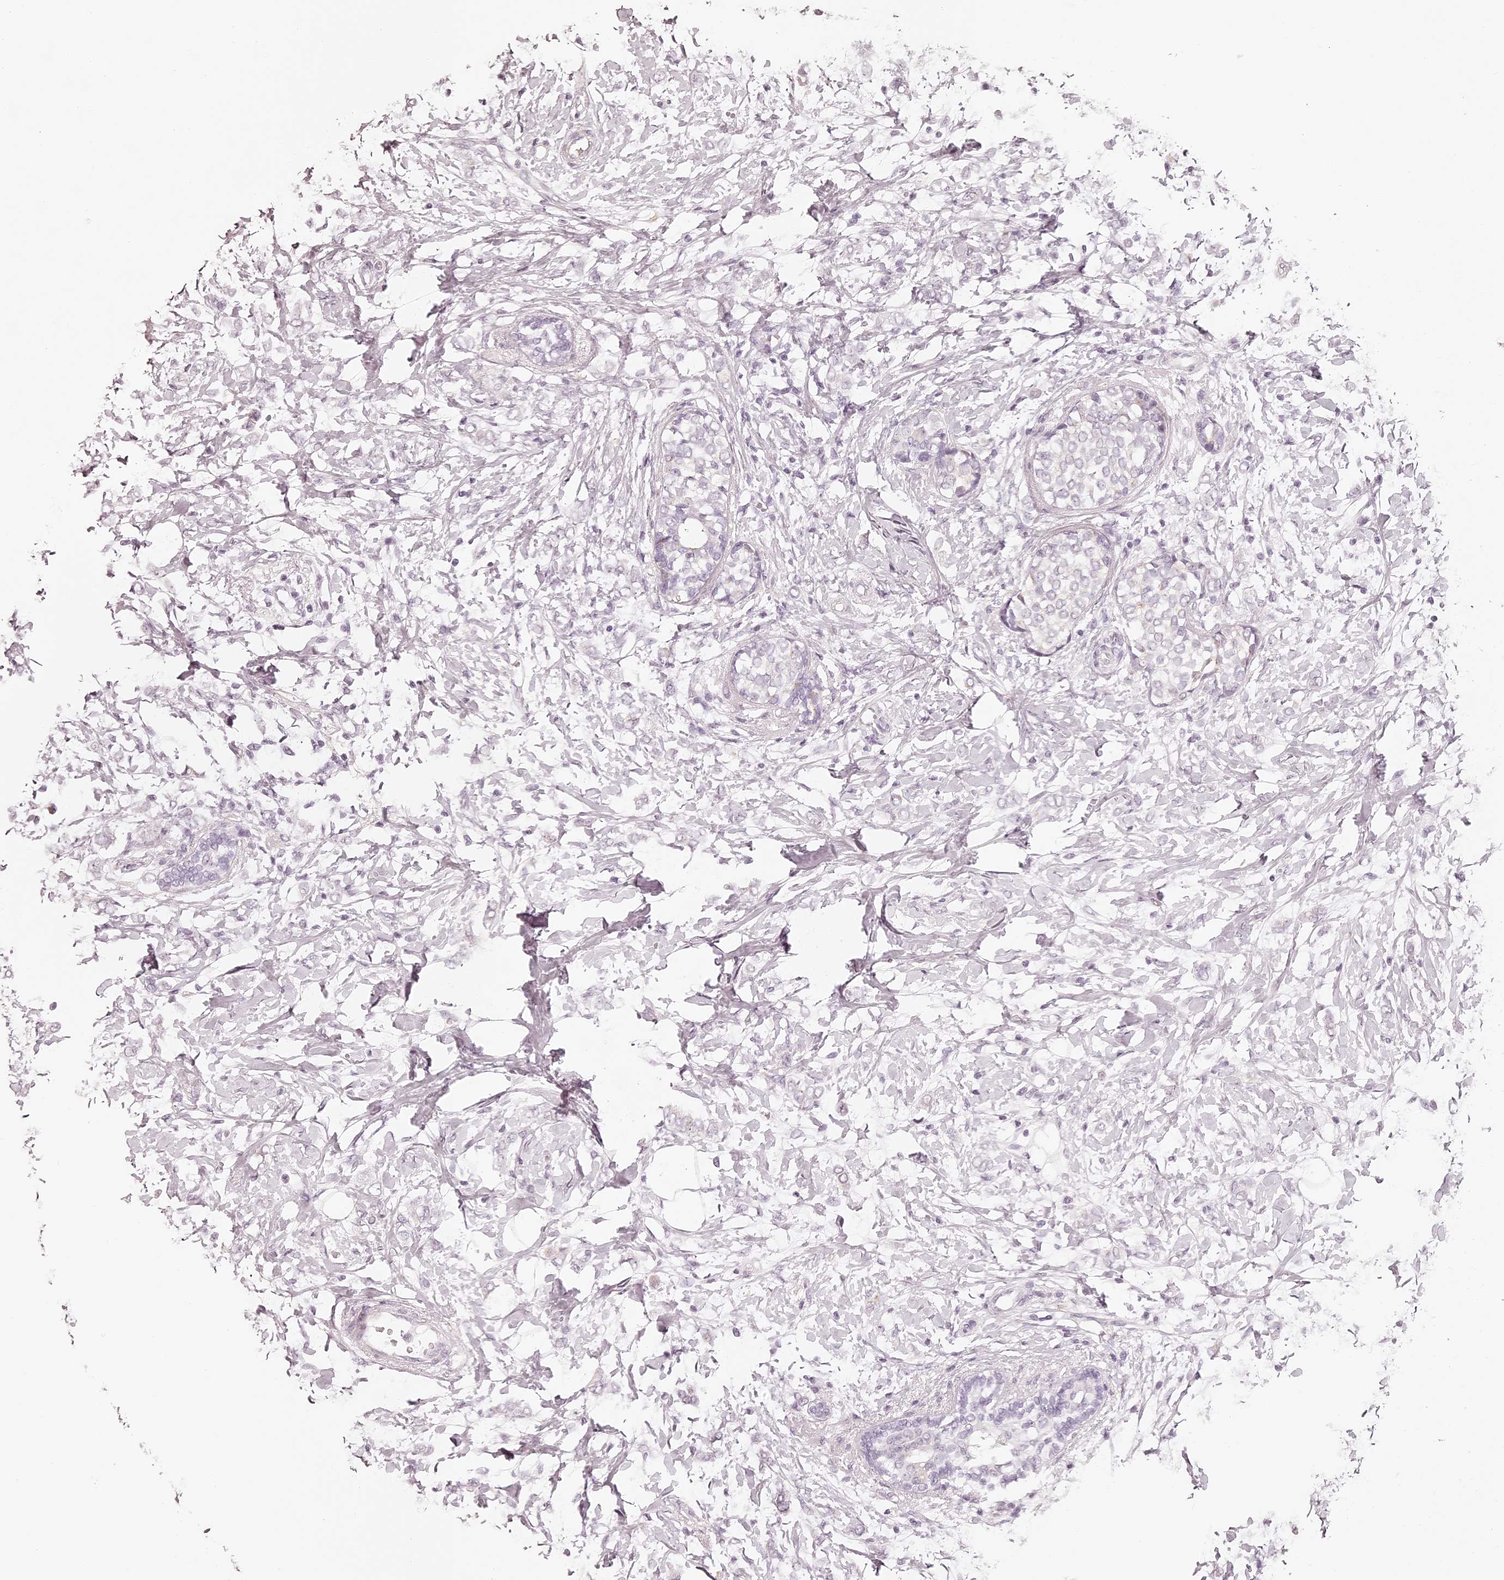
{"staining": {"intensity": "negative", "quantity": "none", "location": "none"}, "tissue": "breast cancer", "cell_type": "Tumor cells", "image_type": "cancer", "snomed": [{"axis": "morphology", "description": "Normal tissue, NOS"}, {"axis": "morphology", "description": "Lobular carcinoma"}, {"axis": "topography", "description": "Breast"}], "caption": "Tumor cells show no significant protein positivity in breast cancer.", "gene": "ELAPOR1", "patient": {"sex": "female", "age": 47}}